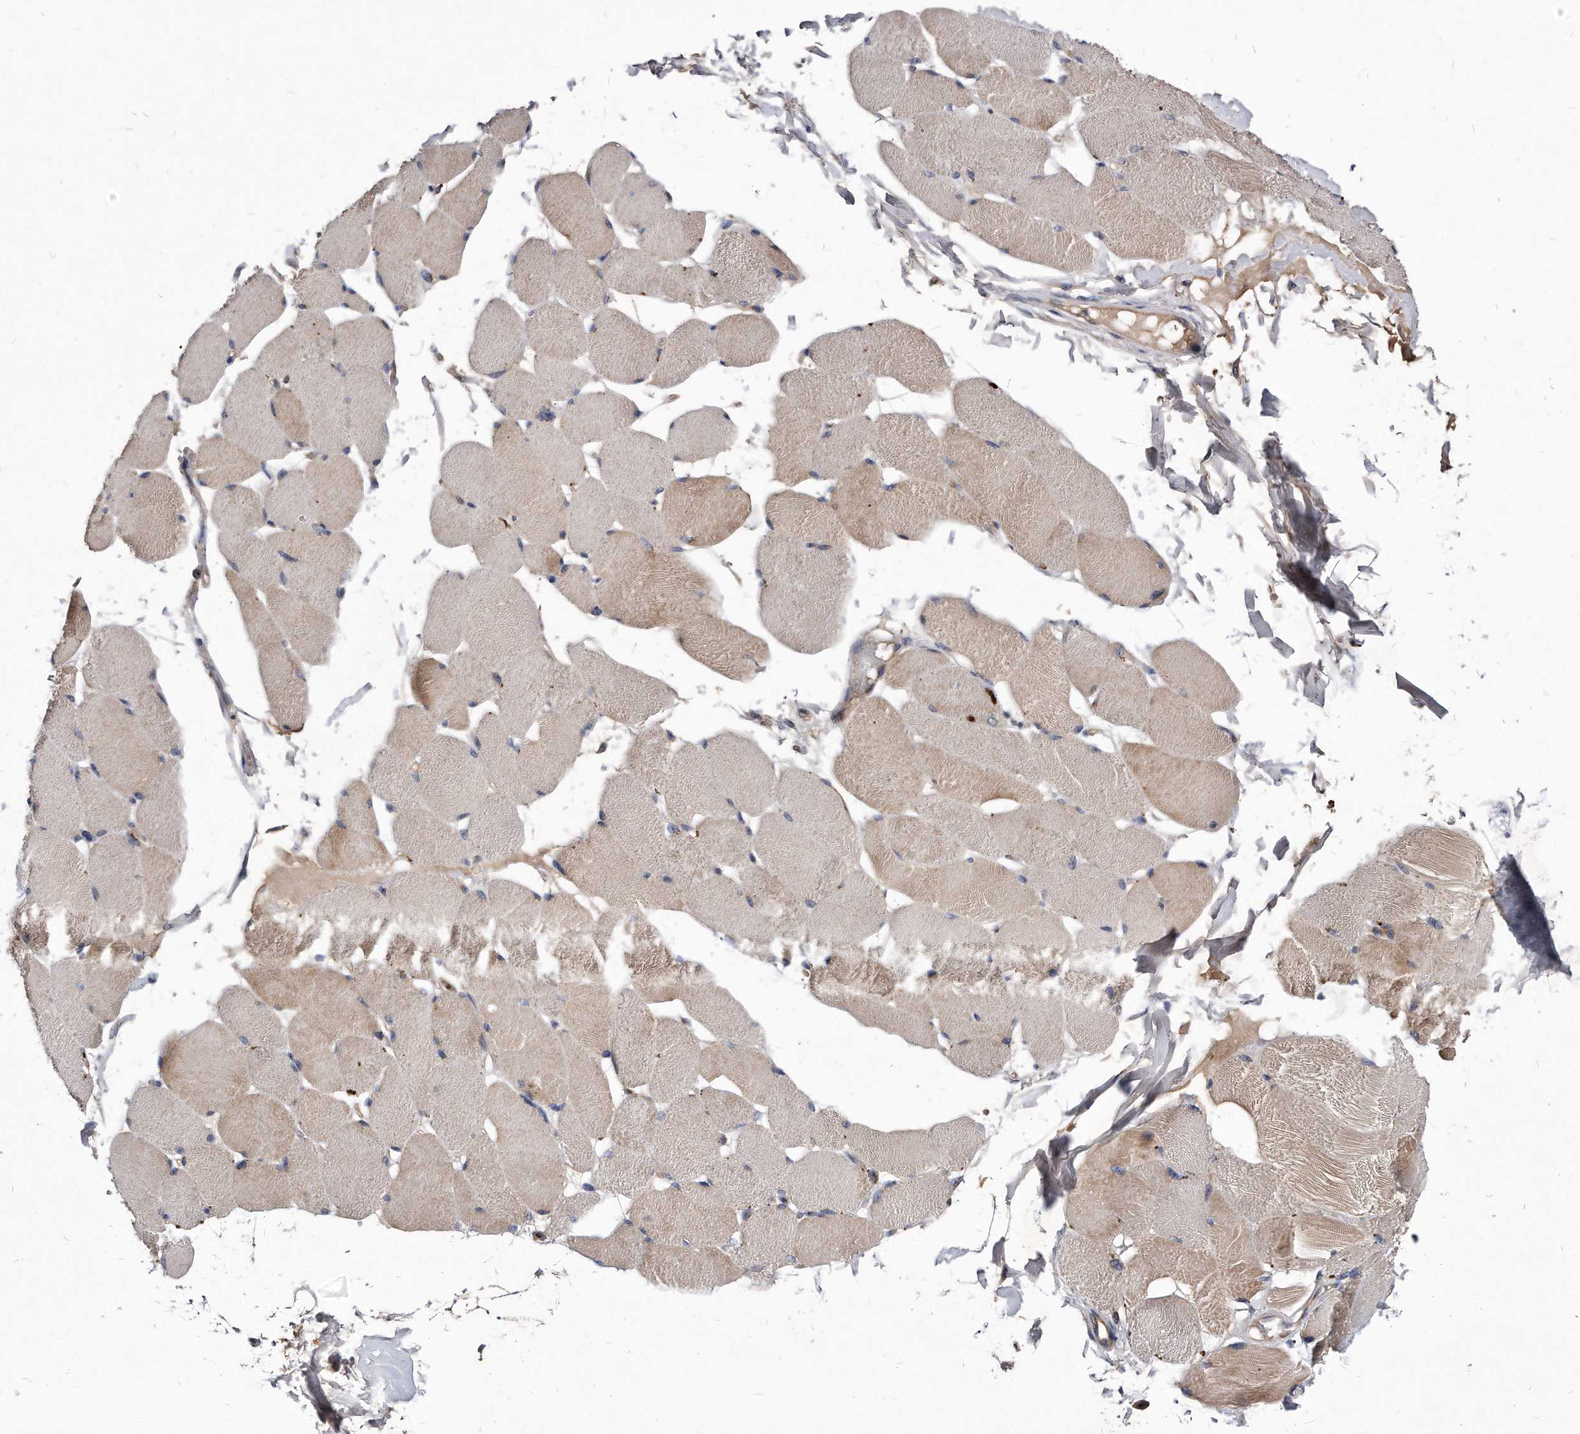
{"staining": {"intensity": "weak", "quantity": ">75%", "location": "cytoplasmic/membranous"}, "tissue": "skeletal muscle", "cell_type": "Myocytes", "image_type": "normal", "snomed": [{"axis": "morphology", "description": "Normal tissue, NOS"}, {"axis": "topography", "description": "Skin"}, {"axis": "topography", "description": "Skeletal muscle"}], "caption": "Immunohistochemistry (IHC) micrograph of normal human skeletal muscle stained for a protein (brown), which demonstrates low levels of weak cytoplasmic/membranous positivity in approximately >75% of myocytes.", "gene": "MGAT4A", "patient": {"sex": "male", "age": 83}}